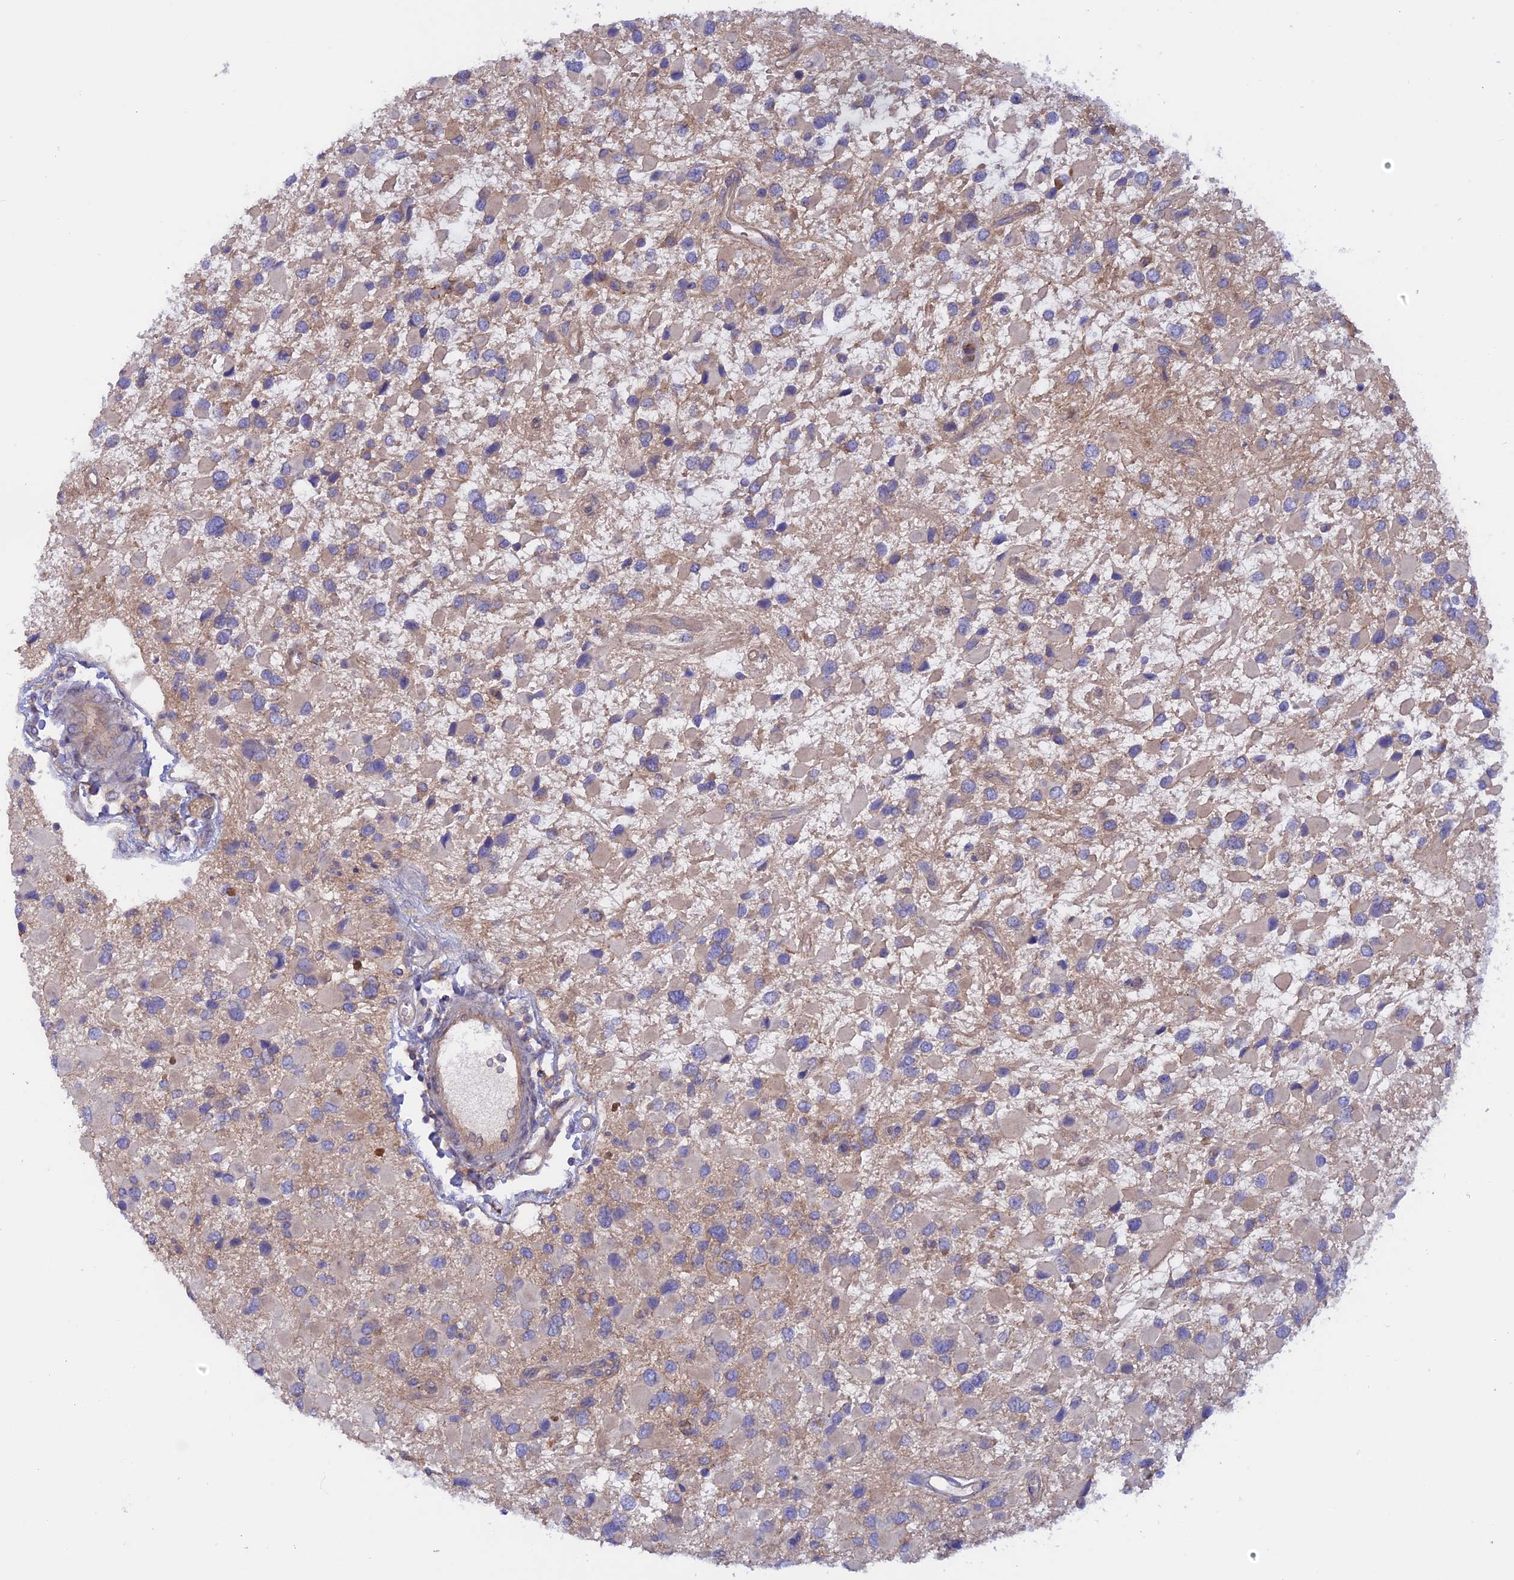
{"staining": {"intensity": "weak", "quantity": "25%-75%", "location": "cytoplasmic/membranous"}, "tissue": "glioma", "cell_type": "Tumor cells", "image_type": "cancer", "snomed": [{"axis": "morphology", "description": "Glioma, malignant, High grade"}, {"axis": "topography", "description": "Brain"}], "caption": "Protein expression by immunohistochemistry reveals weak cytoplasmic/membranous expression in approximately 25%-75% of tumor cells in malignant glioma (high-grade).", "gene": "HYCC1", "patient": {"sex": "male", "age": 53}}